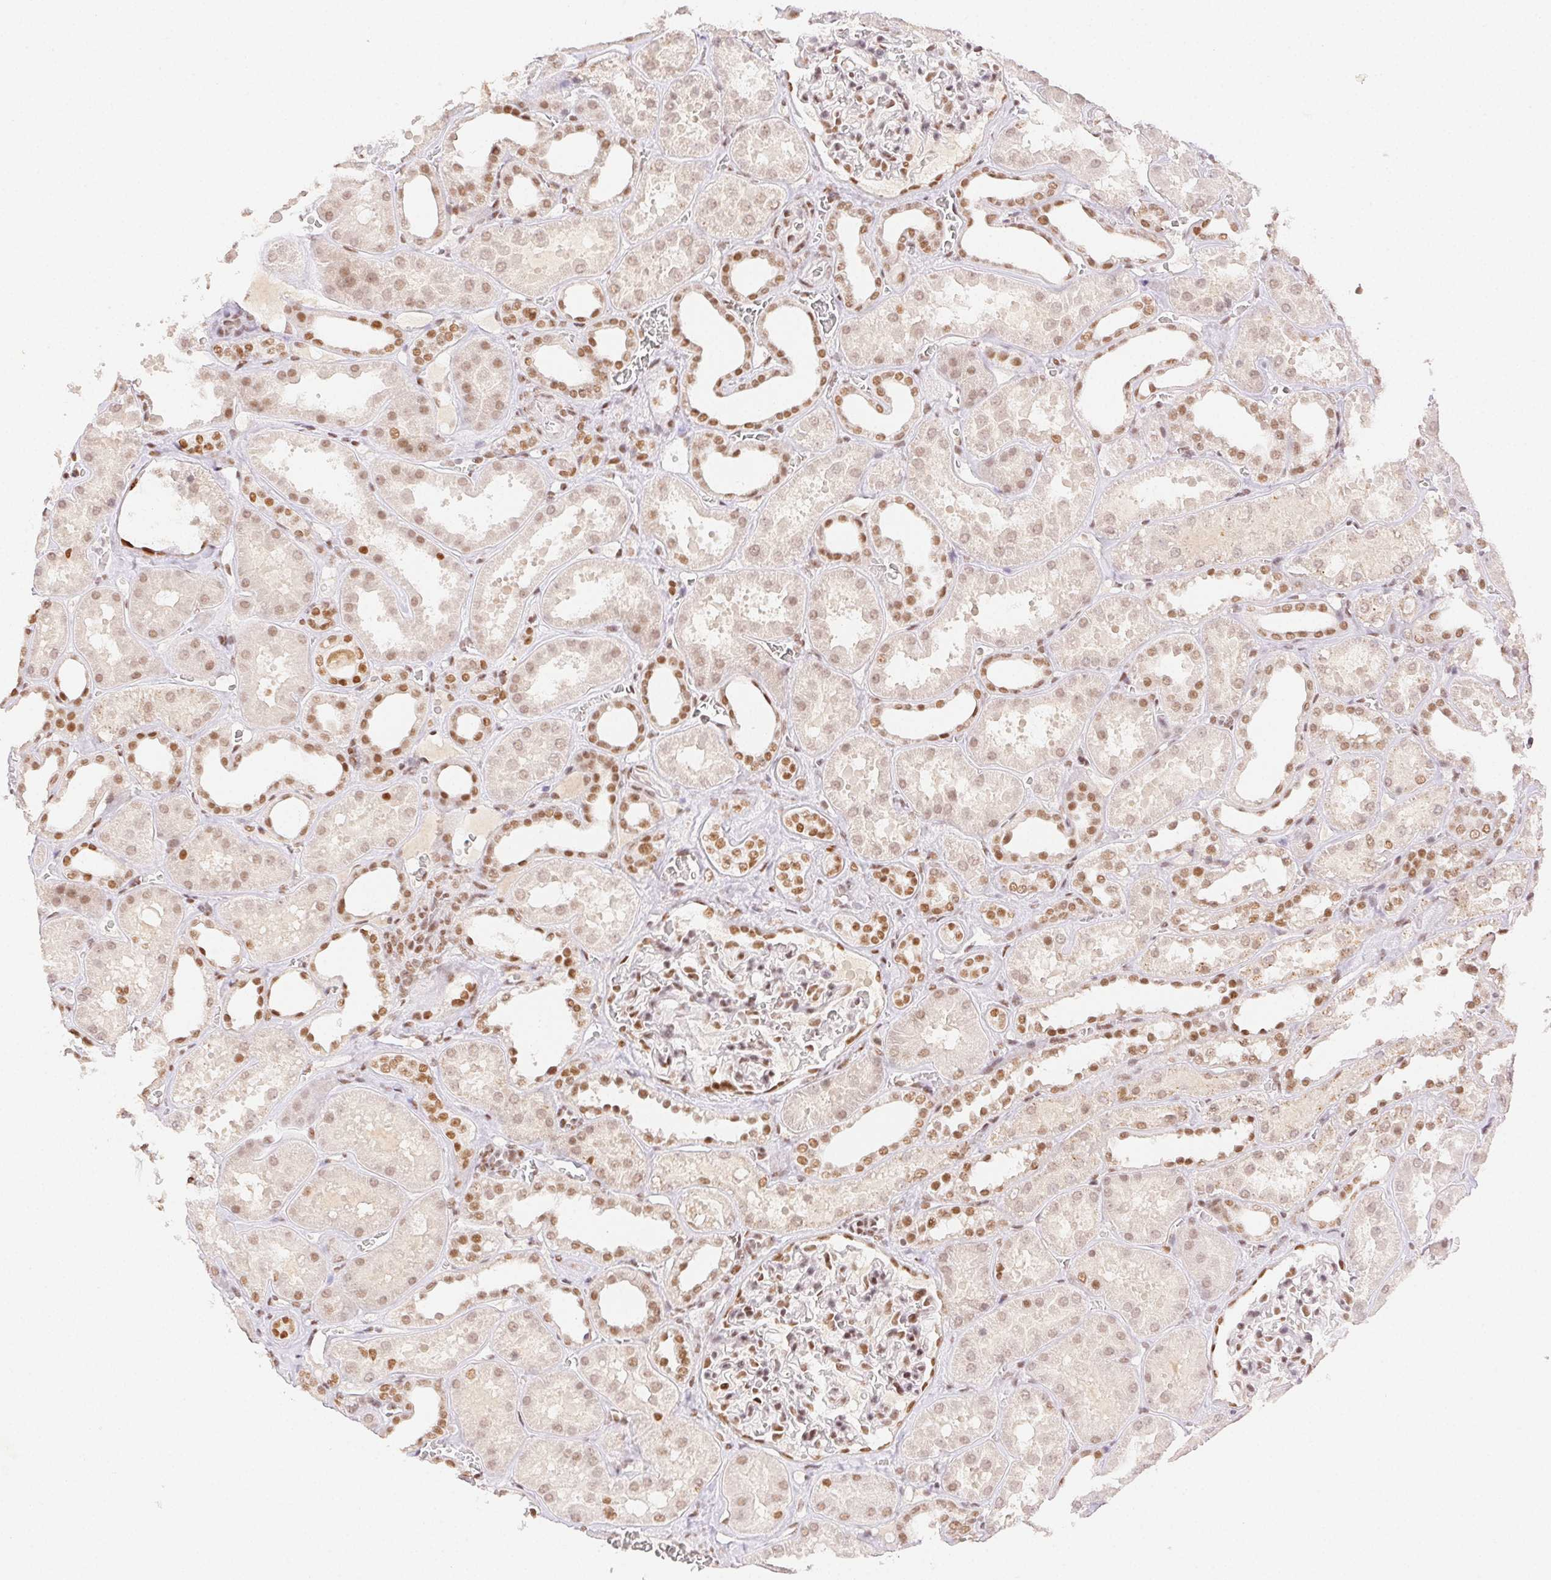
{"staining": {"intensity": "moderate", "quantity": "25%-75%", "location": "nuclear"}, "tissue": "kidney", "cell_type": "Cells in glomeruli", "image_type": "normal", "snomed": [{"axis": "morphology", "description": "Normal tissue, NOS"}, {"axis": "topography", "description": "Kidney"}], "caption": "Moderate nuclear positivity for a protein is seen in about 25%-75% of cells in glomeruli of benign kidney using immunohistochemistry.", "gene": "H2AZ1", "patient": {"sex": "female", "age": 41}}